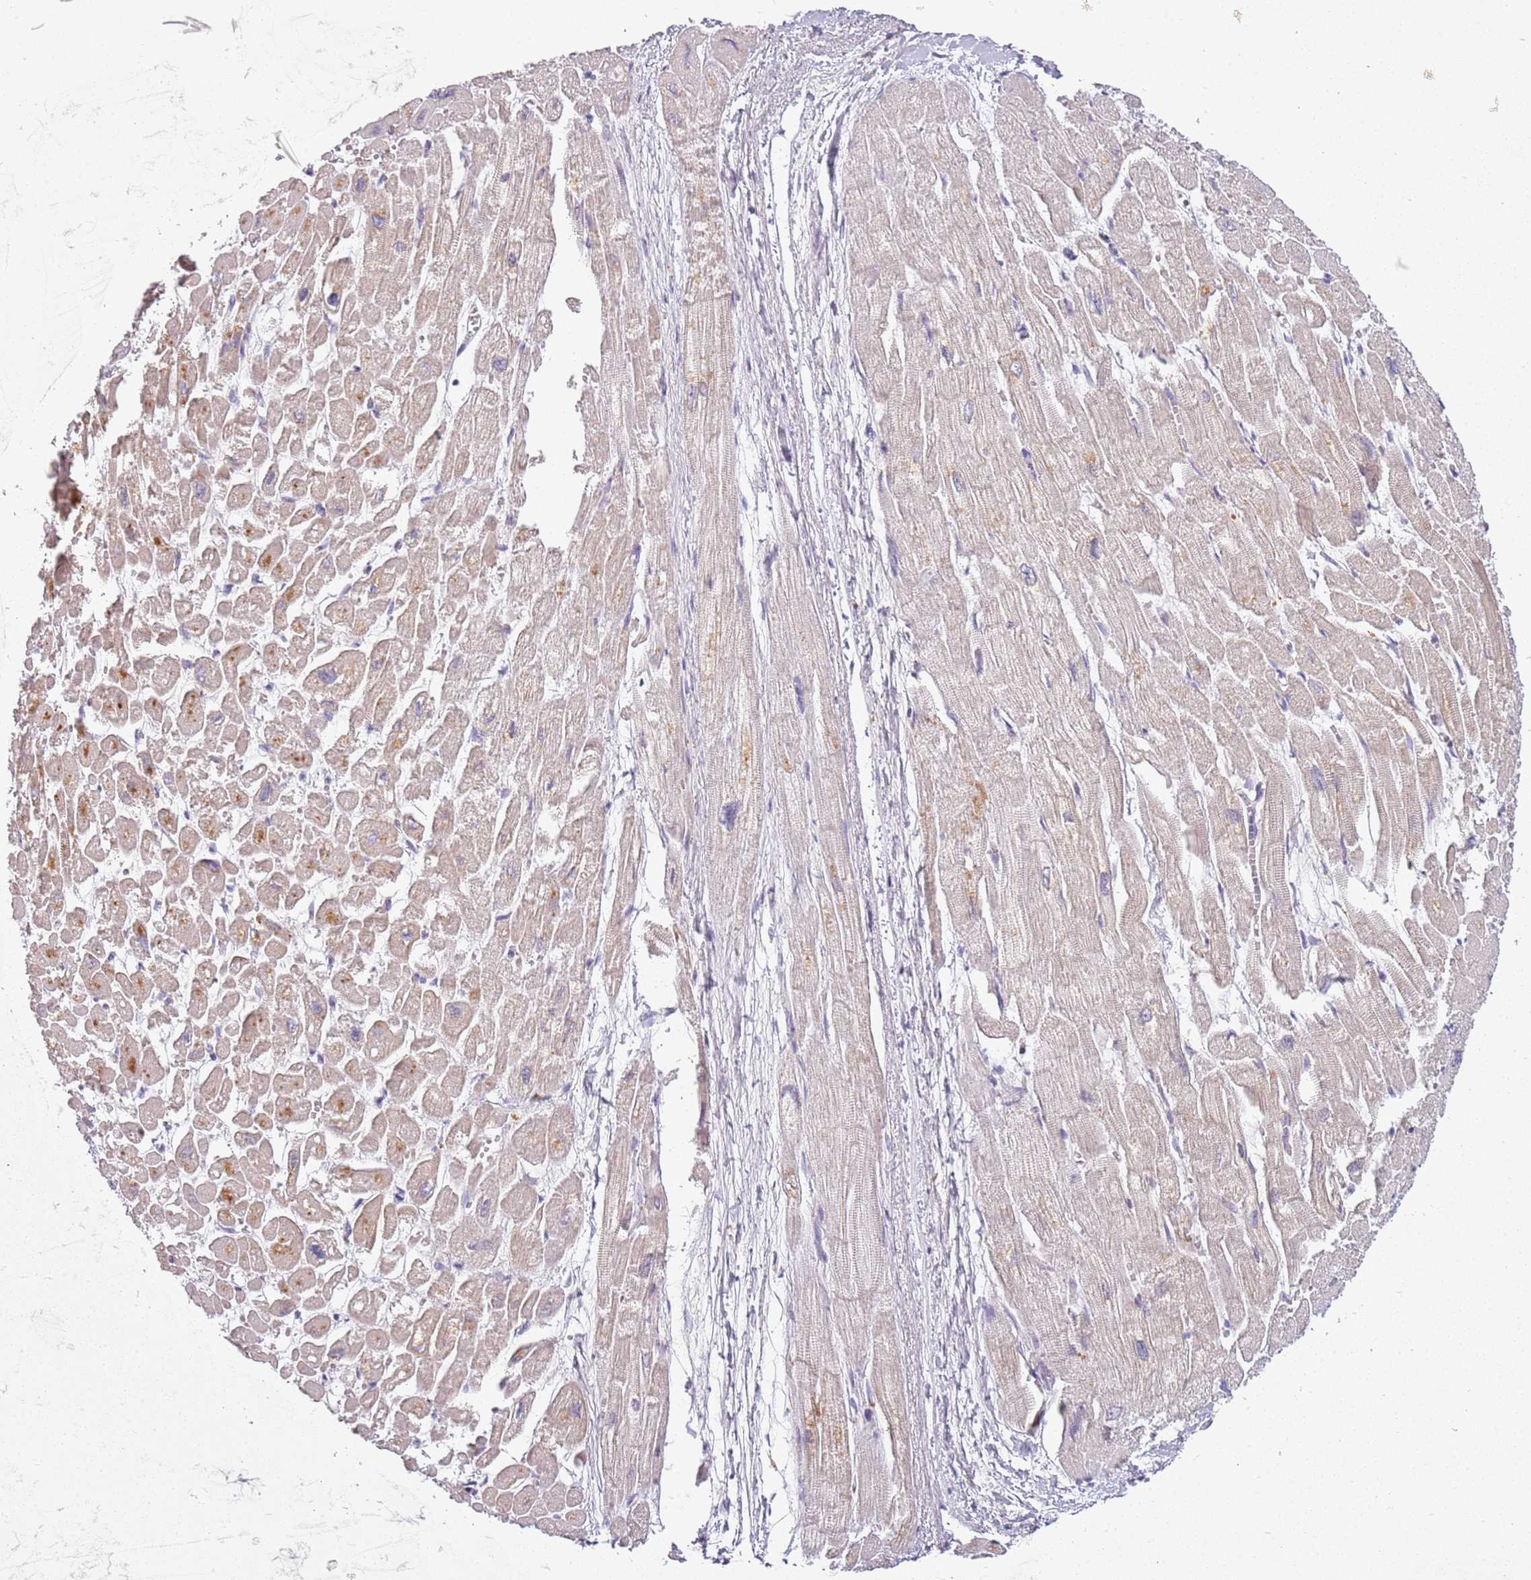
{"staining": {"intensity": "weak", "quantity": "<25%", "location": "cytoplasmic/membranous"}, "tissue": "heart muscle", "cell_type": "Cardiomyocytes", "image_type": "normal", "snomed": [{"axis": "morphology", "description": "Normal tissue, NOS"}, {"axis": "topography", "description": "Heart"}], "caption": "Immunohistochemistry (IHC) of normal human heart muscle reveals no staining in cardiomyocytes.", "gene": "RPS28", "patient": {"sex": "male", "age": 54}}